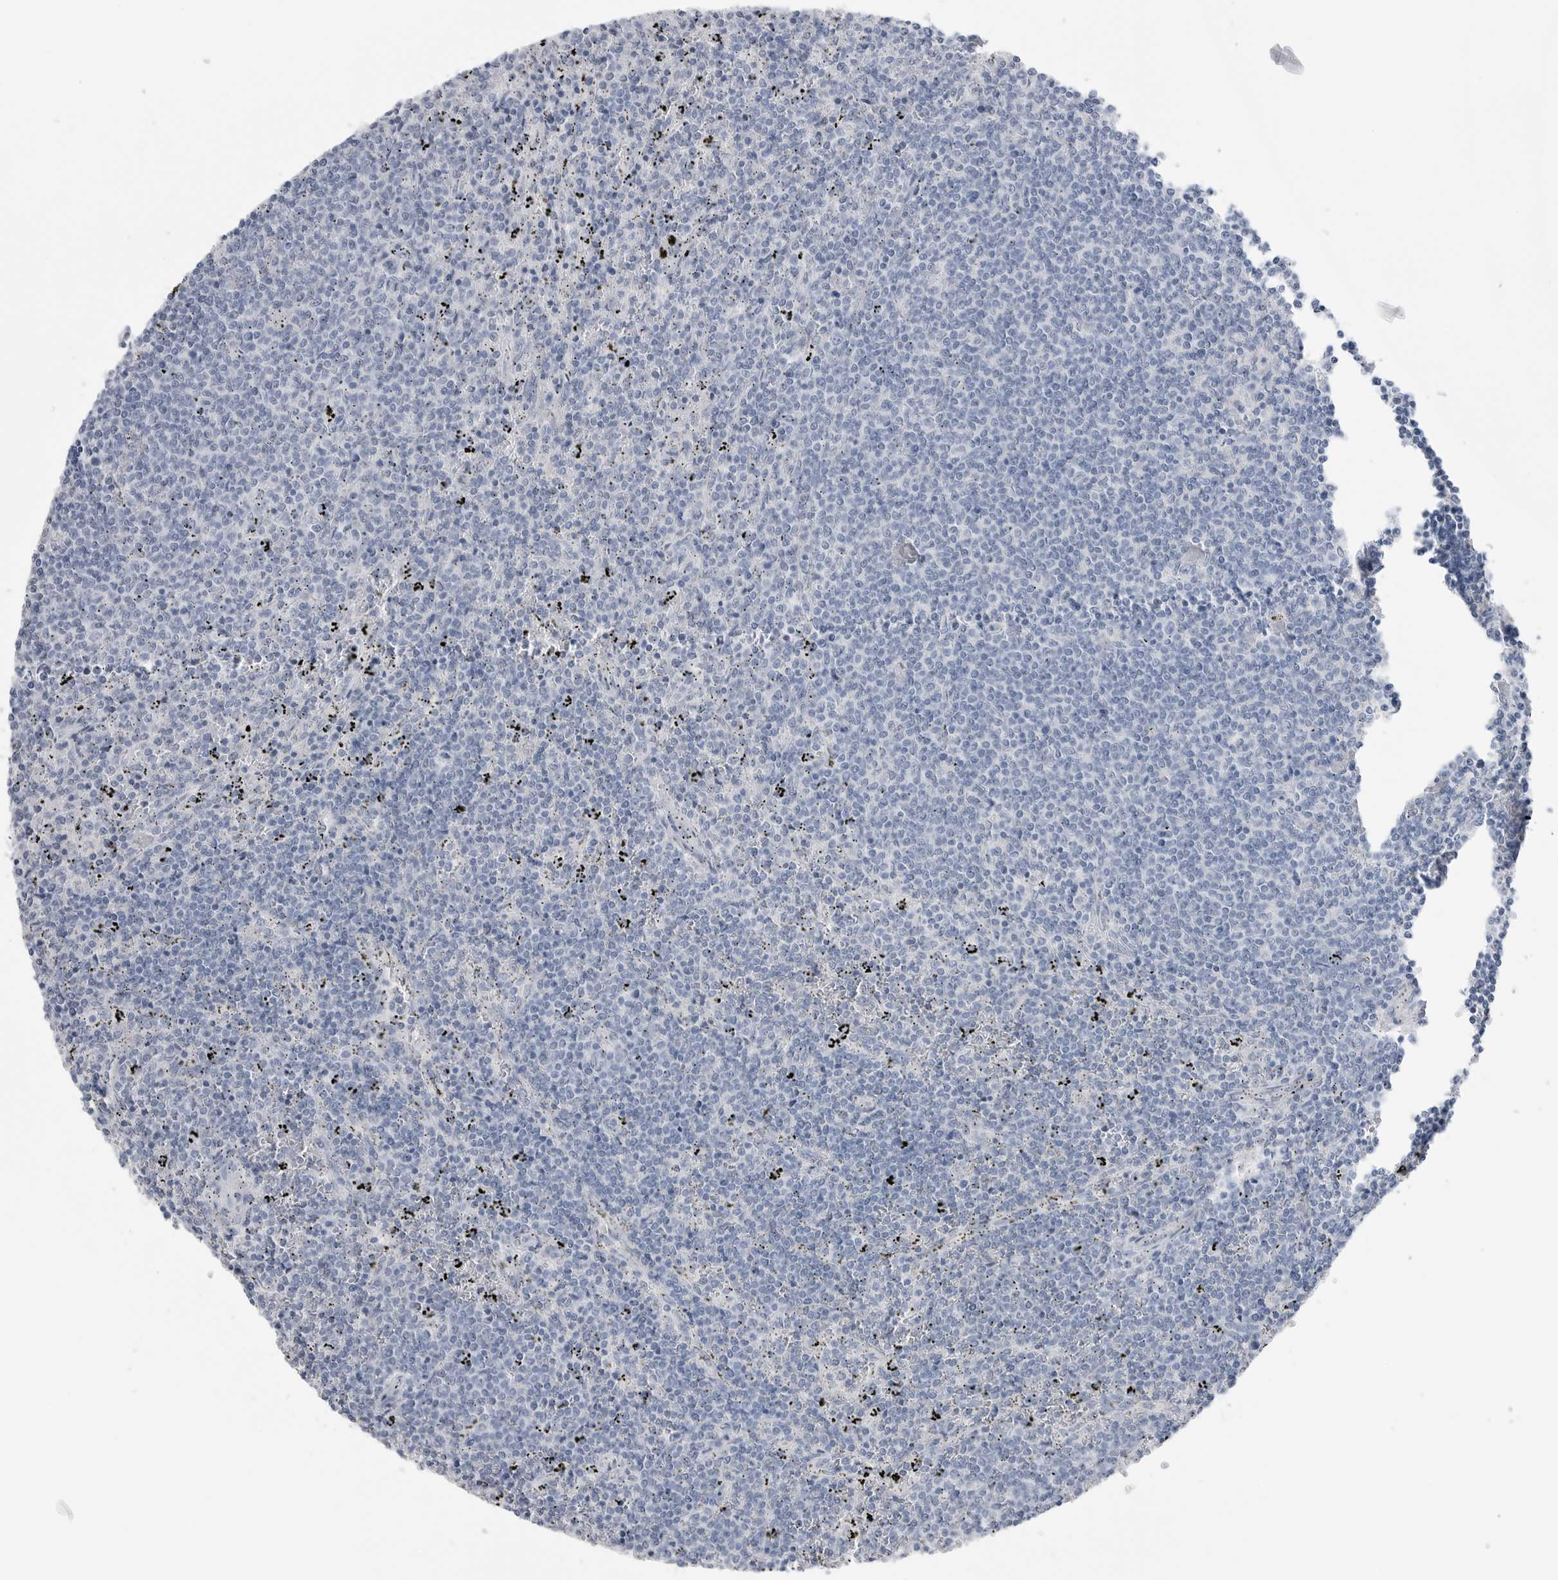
{"staining": {"intensity": "negative", "quantity": "none", "location": "none"}, "tissue": "lymphoma", "cell_type": "Tumor cells", "image_type": "cancer", "snomed": [{"axis": "morphology", "description": "Malignant lymphoma, non-Hodgkin's type, Low grade"}, {"axis": "topography", "description": "Spleen"}], "caption": "Photomicrograph shows no protein staining in tumor cells of lymphoma tissue. (Immunohistochemistry (ihc), brightfield microscopy, high magnification).", "gene": "ABHD12", "patient": {"sex": "female", "age": 50}}